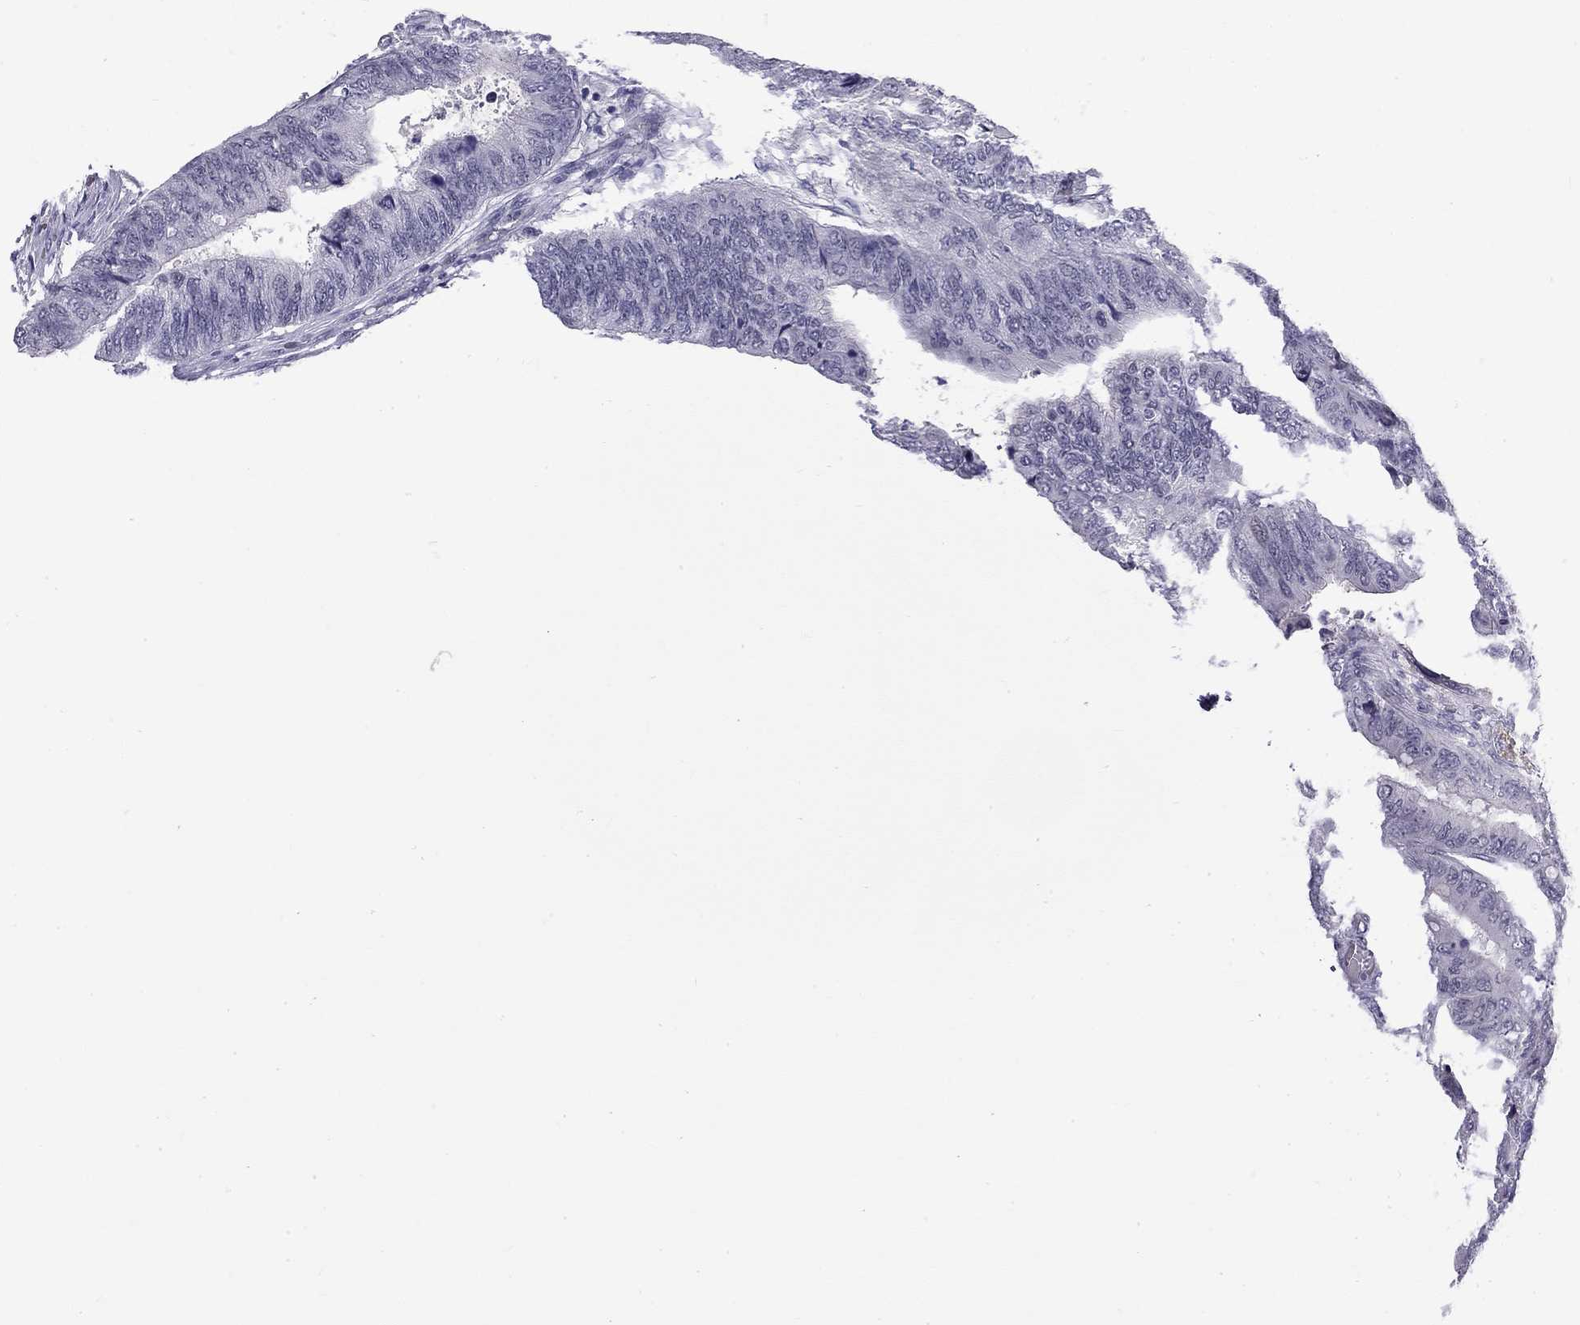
{"staining": {"intensity": "negative", "quantity": "none", "location": "none"}, "tissue": "colorectal cancer", "cell_type": "Tumor cells", "image_type": "cancer", "snomed": [{"axis": "morphology", "description": "Normal tissue, NOS"}, {"axis": "morphology", "description": "Adenocarcinoma, NOS"}, {"axis": "topography", "description": "Rectum"}, {"axis": "topography", "description": "Peripheral nerve tissue"}], "caption": "This is a photomicrograph of immunohistochemistry staining of adenocarcinoma (colorectal), which shows no positivity in tumor cells.", "gene": "RTL9", "patient": {"sex": "male", "age": 92}}